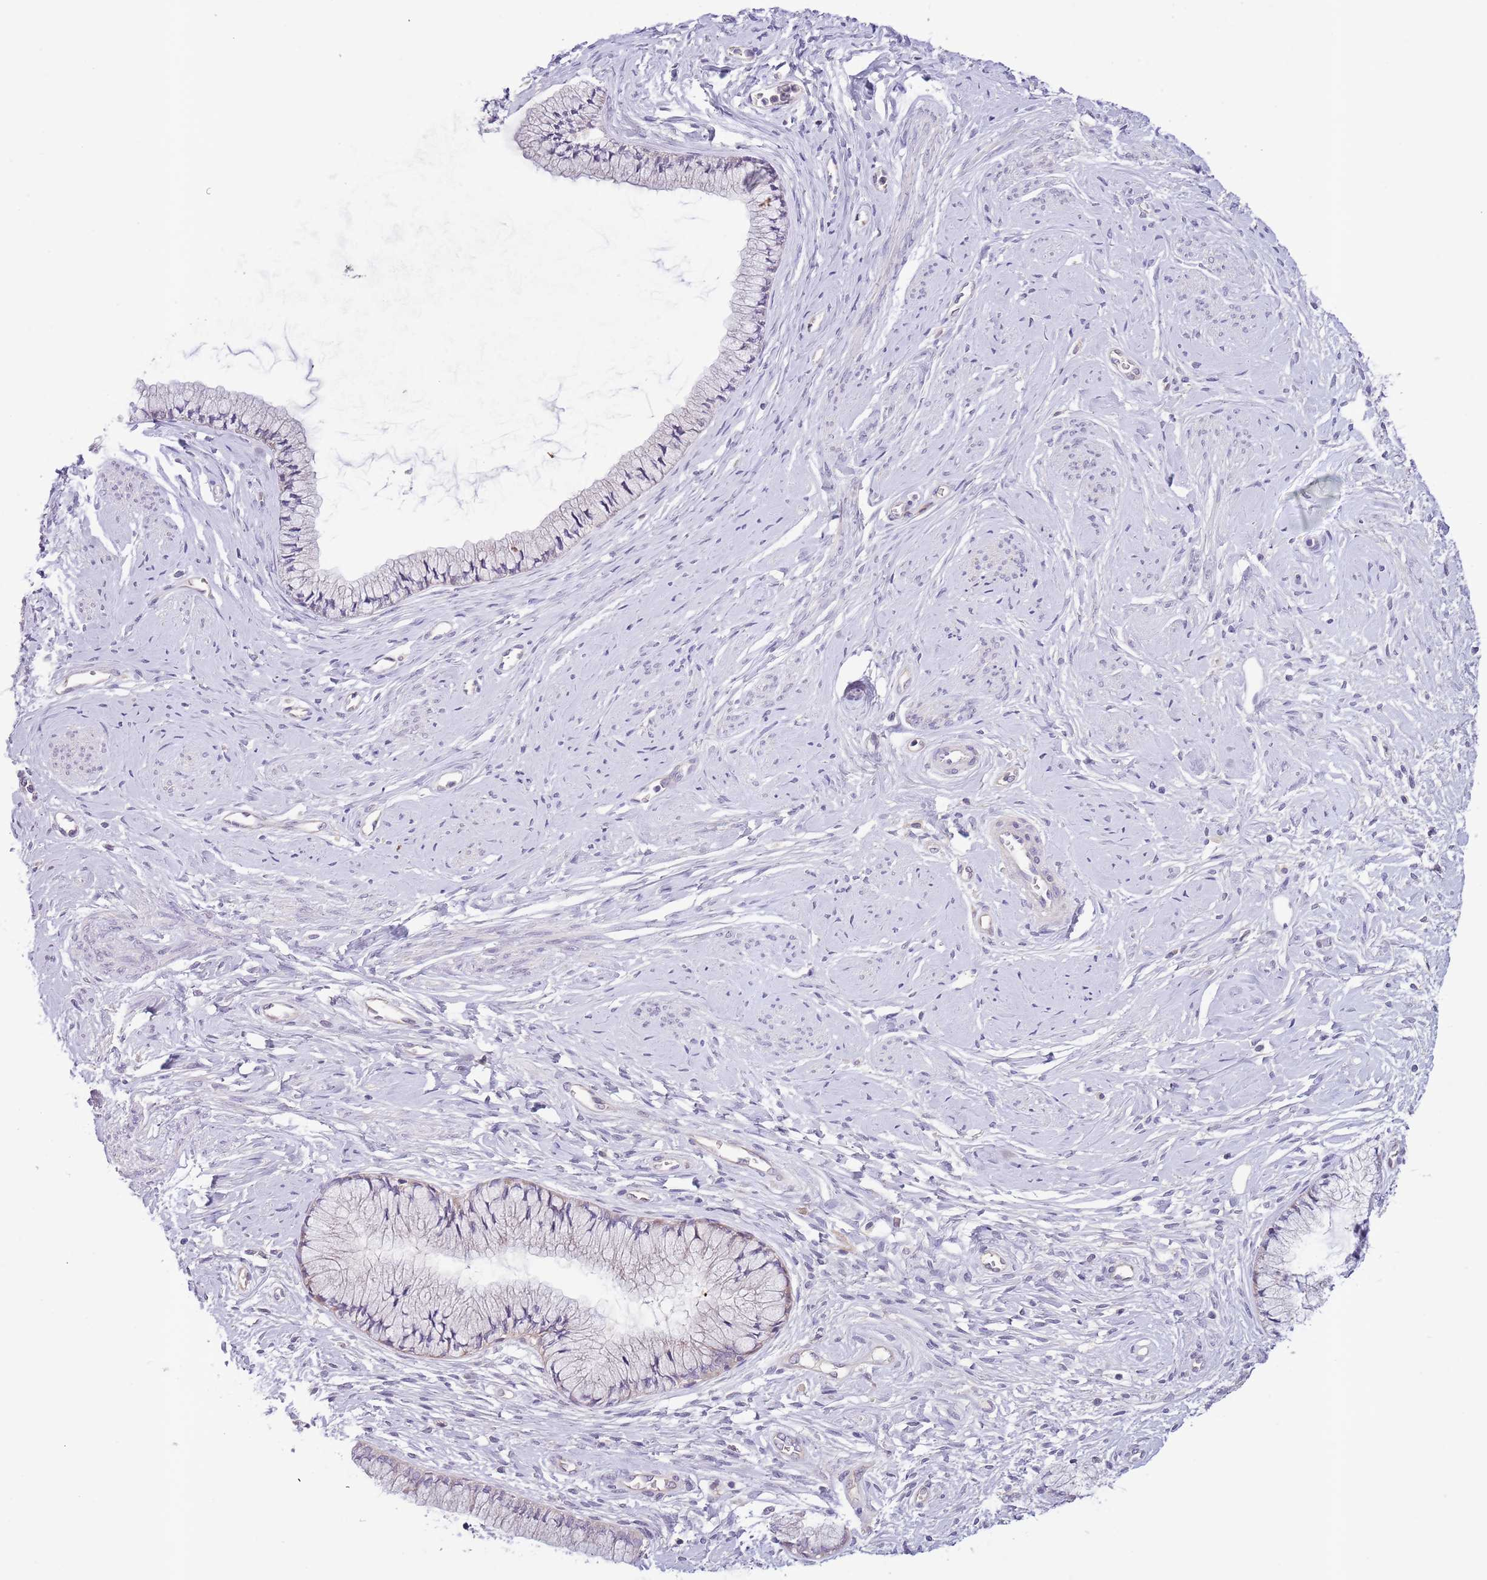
{"staining": {"intensity": "negative", "quantity": "none", "location": "none"}, "tissue": "cervix", "cell_type": "Glandular cells", "image_type": "normal", "snomed": [{"axis": "morphology", "description": "Normal tissue, NOS"}, {"axis": "topography", "description": "Cervix"}], "caption": "Glandular cells show no significant protein expression in unremarkable cervix. (DAB (3,3'-diaminobenzidine) immunohistochemistry, high magnification).", "gene": "ZNF658", "patient": {"sex": "female", "age": 42}}